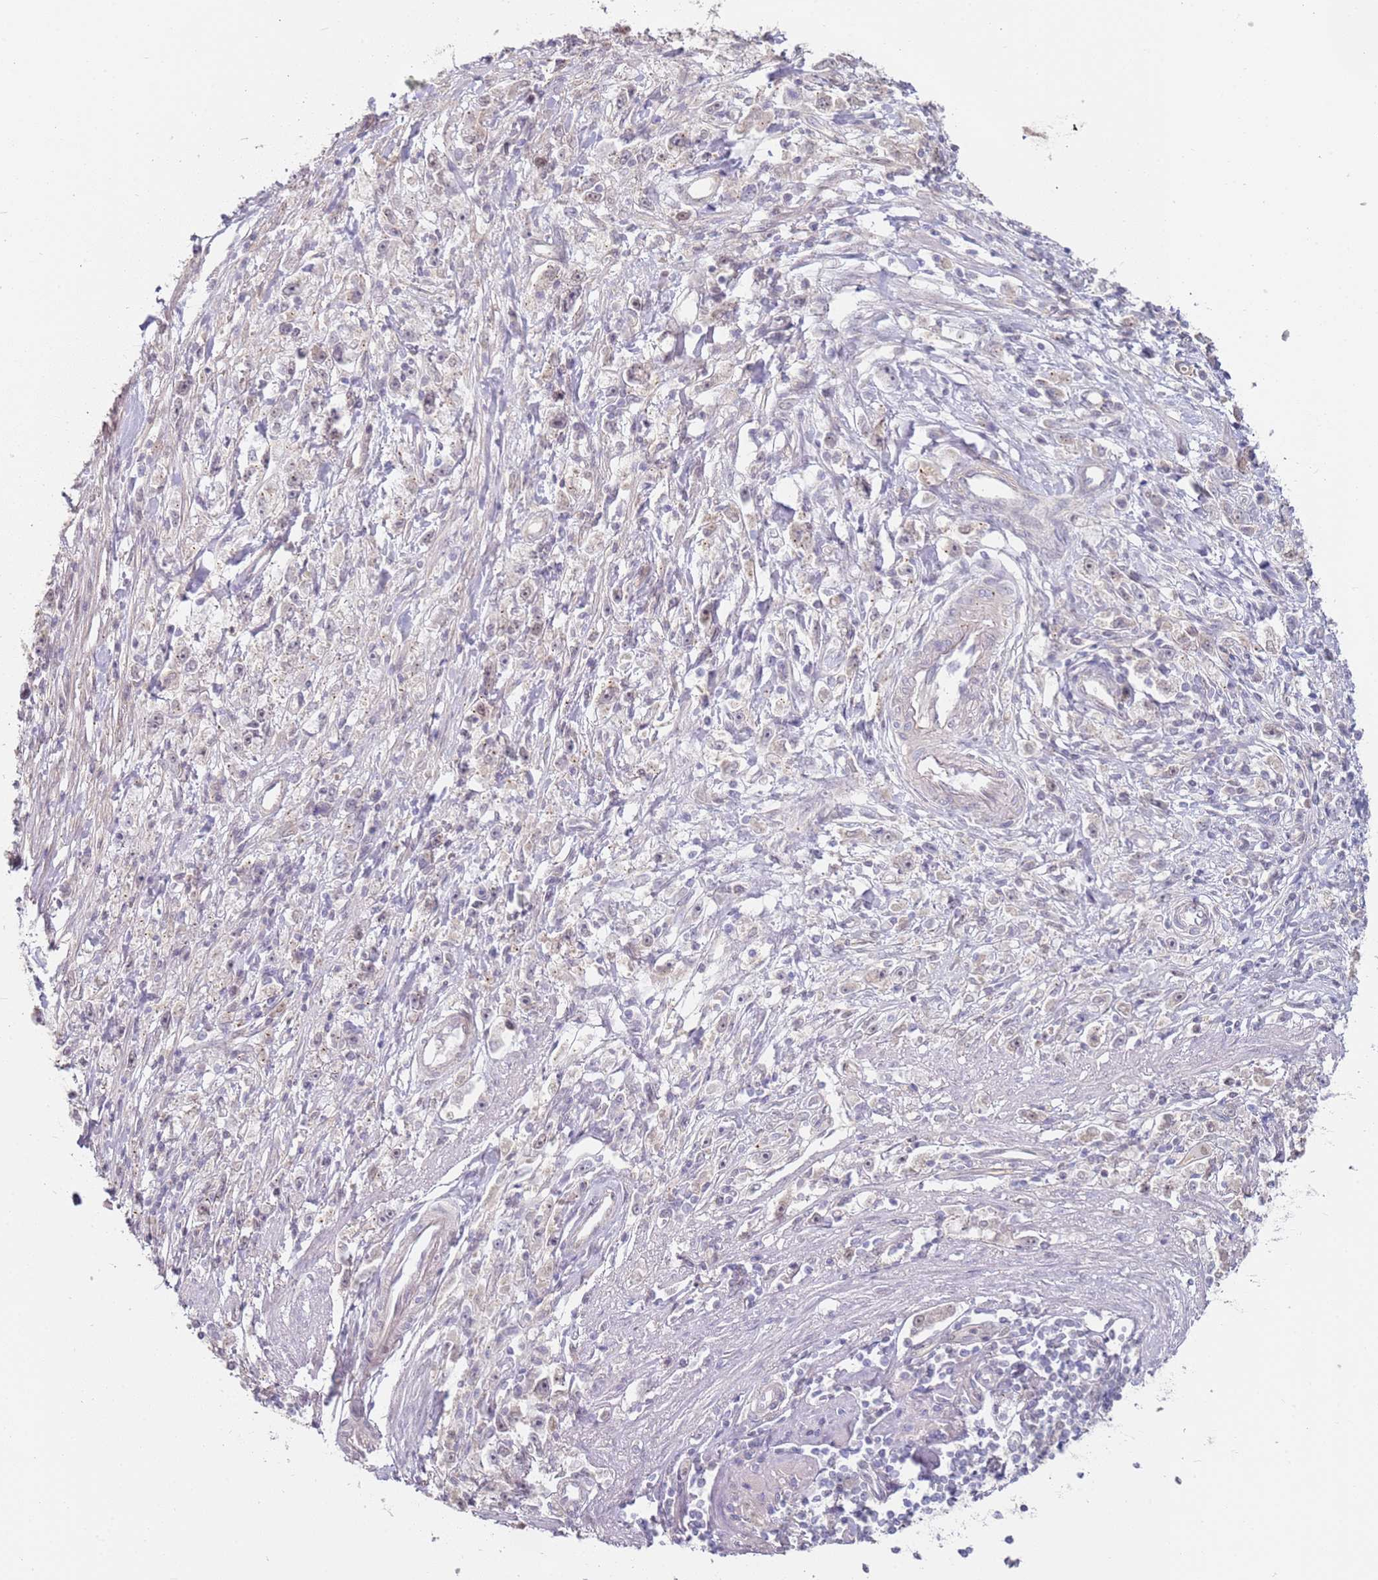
{"staining": {"intensity": "negative", "quantity": "none", "location": "none"}, "tissue": "stomach cancer", "cell_type": "Tumor cells", "image_type": "cancer", "snomed": [{"axis": "morphology", "description": "Adenocarcinoma, NOS"}, {"axis": "topography", "description": "Stomach"}], "caption": "Immunohistochemical staining of stomach adenocarcinoma displays no significant staining in tumor cells.", "gene": "WDR93", "patient": {"sex": "female", "age": 59}}